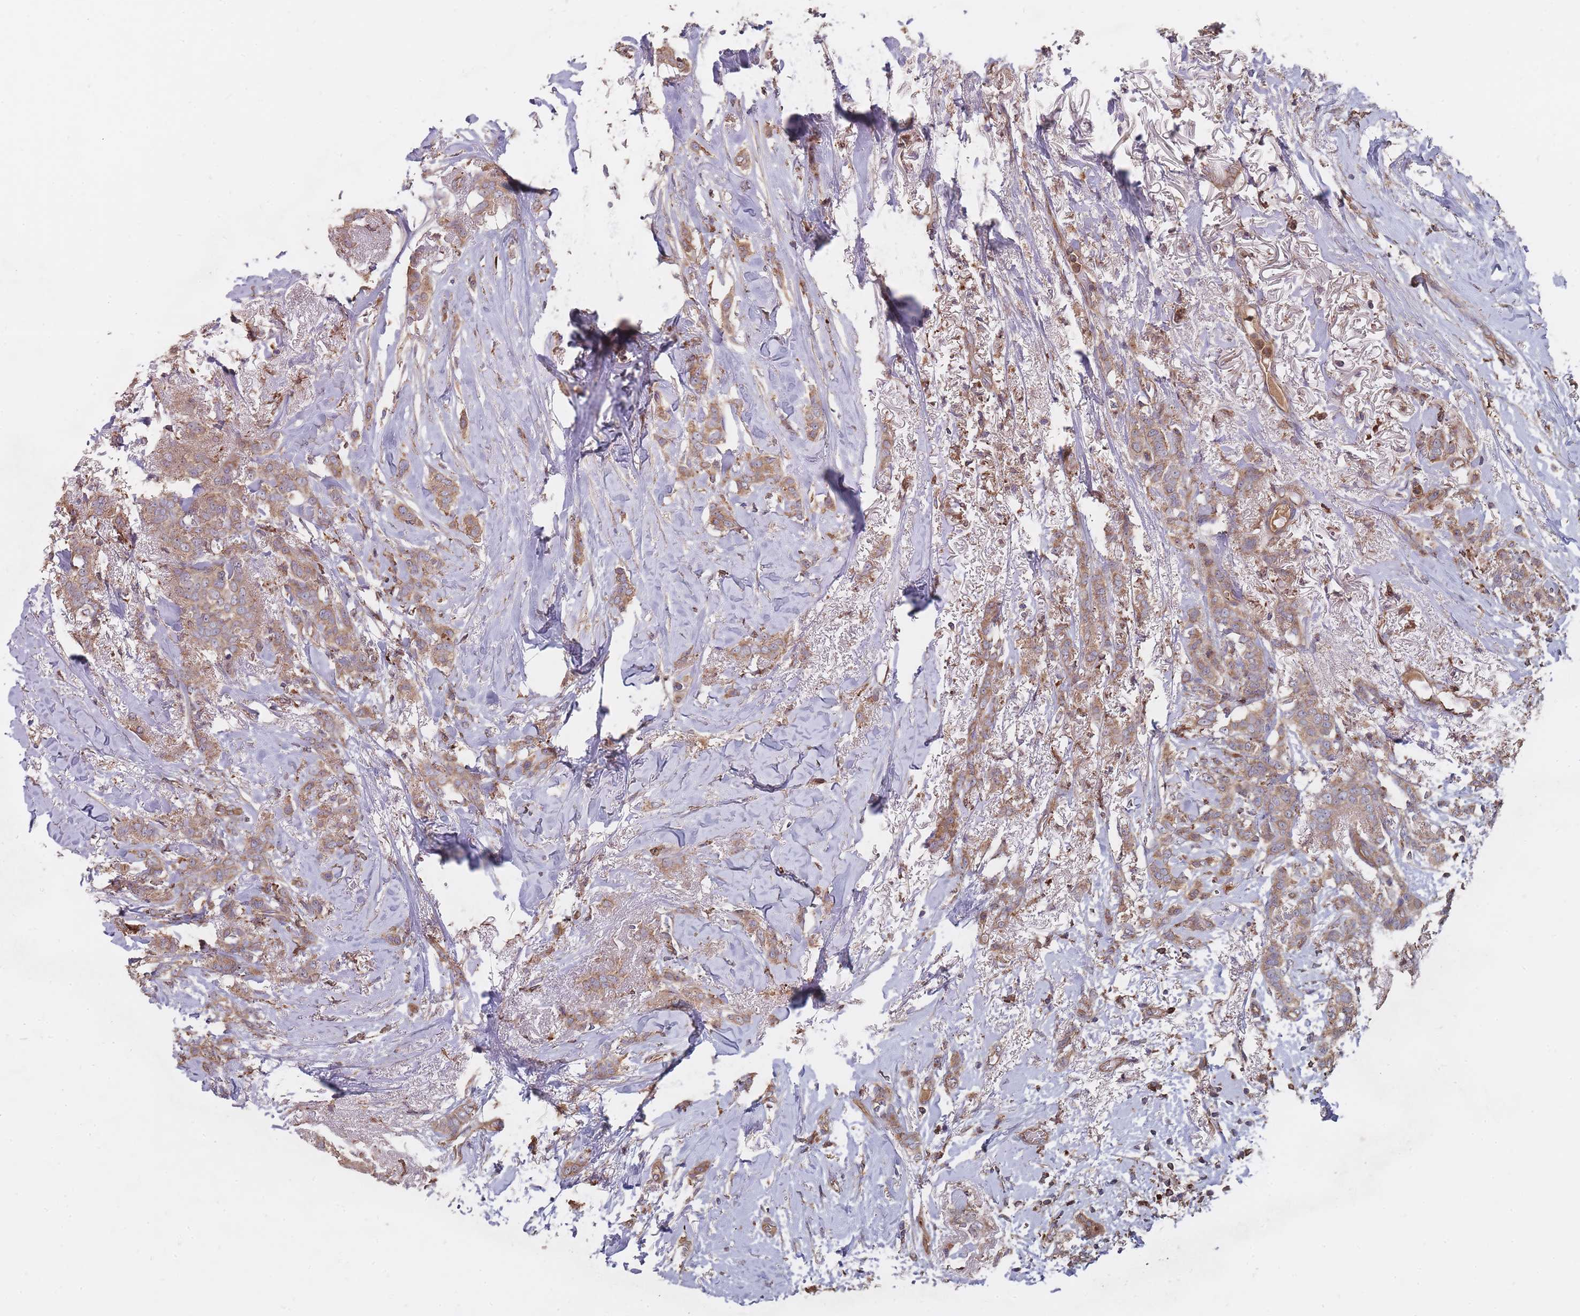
{"staining": {"intensity": "moderate", "quantity": ">75%", "location": "cytoplasmic/membranous"}, "tissue": "breast cancer", "cell_type": "Tumor cells", "image_type": "cancer", "snomed": [{"axis": "morphology", "description": "Duct carcinoma"}, {"axis": "topography", "description": "Breast"}], "caption": "Breast cancer (invasive ductal carcinoma) was stained to show a protein in brown. There is medium levels of moderate cytoplasmic/membranous staining in approximately >75% of tumor cells.", "gene": "THSD7B", "patient": {"sex": "female", "age": 72}}